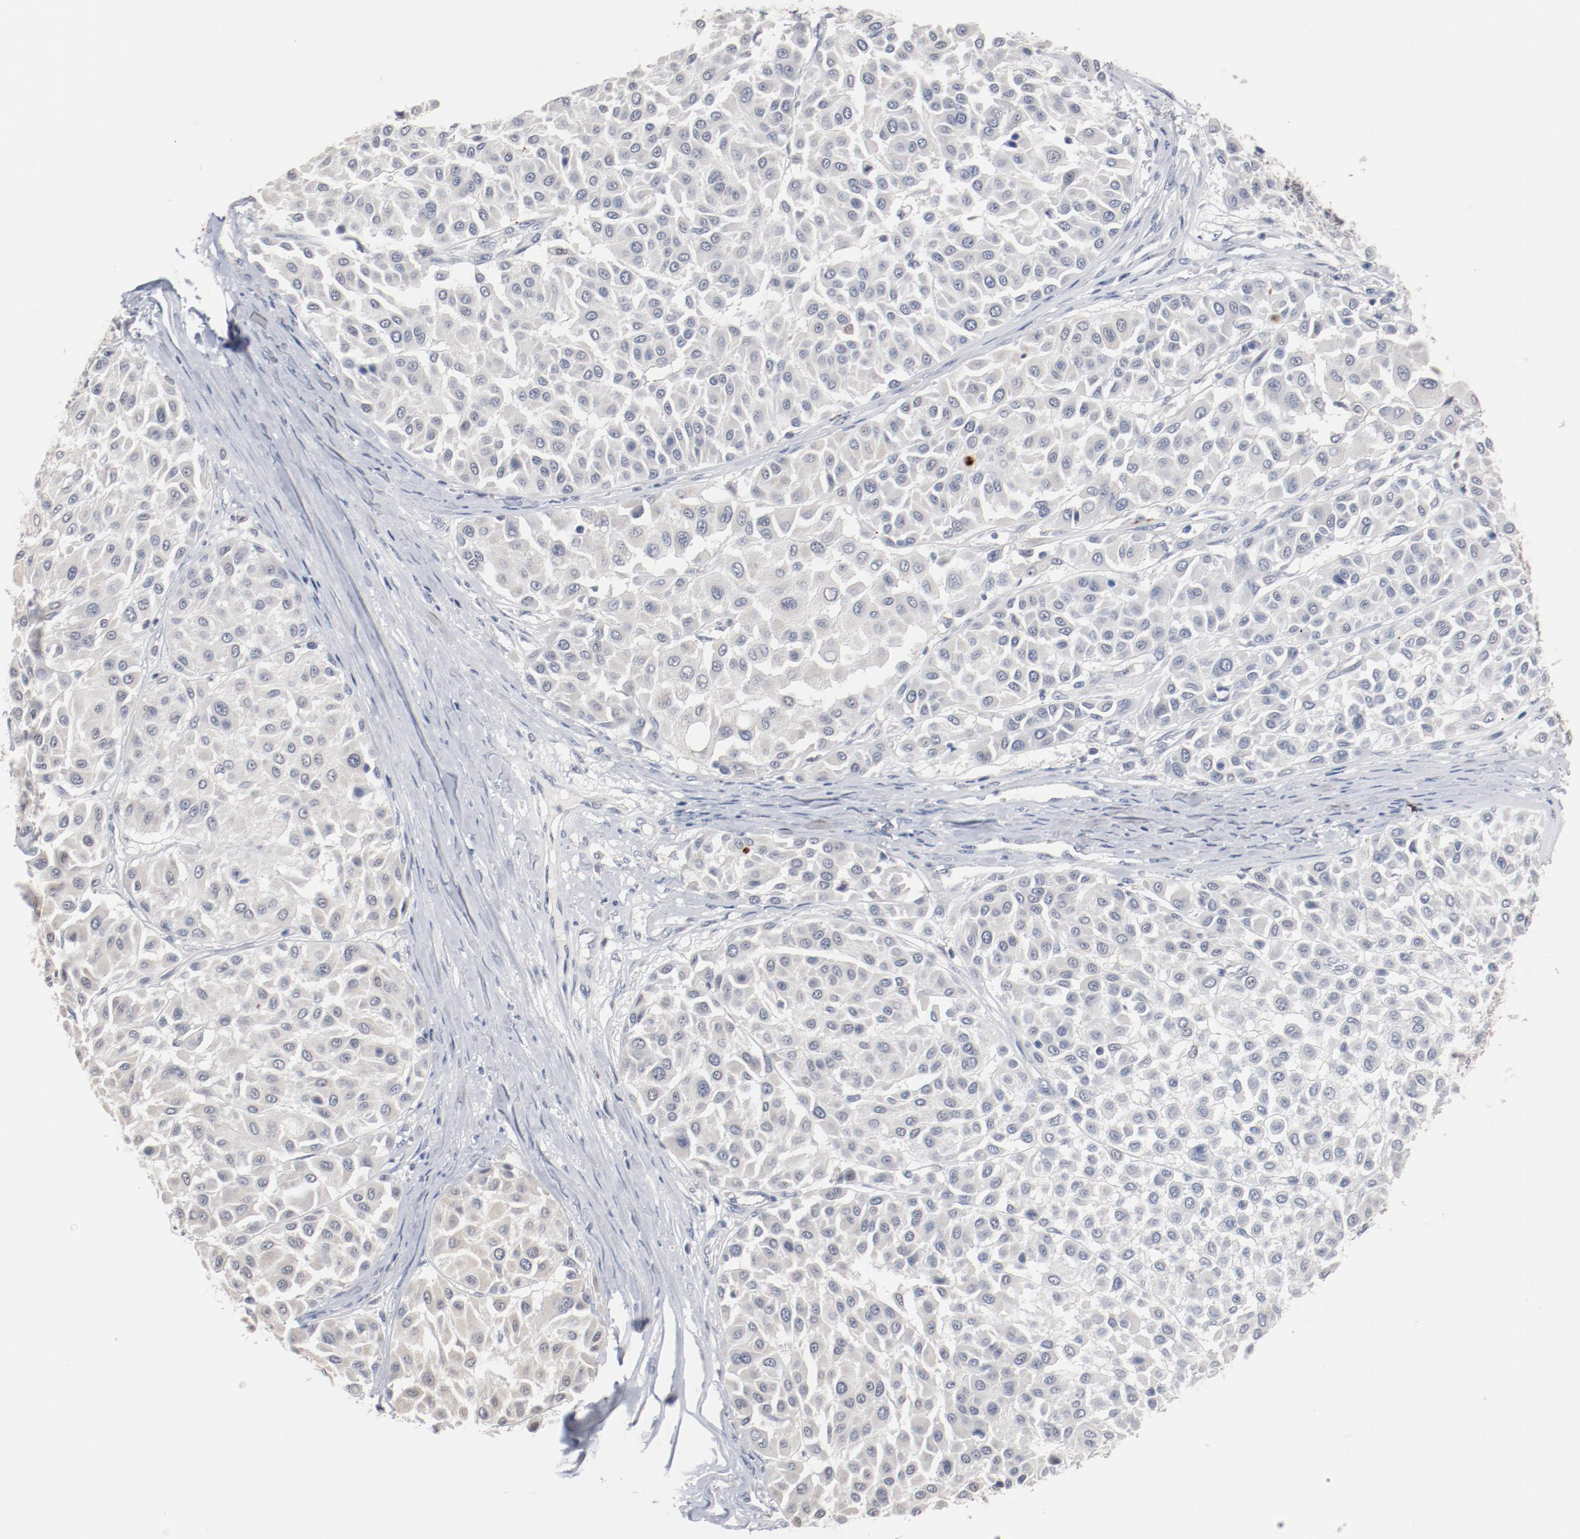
{"staining": {"intensity": "negative", "quantity": "none", "location": "none"}, "tissue": "melanoma", "cell_type": "Tumor cells", "image_type": "cancer", "snomed": [{"axis": "morphology", "description": "Malignant melanoma, Metastatic site"}, {"axis": "topography", "description": "Soft tissue"}], "caption": "DAB immunohistochemical staining of human malignant melanoma (metastatic site) displays no significant expression in tumor cells.", "gene": "ERICH1", "patient": {"sex": "male", "age": 41}}